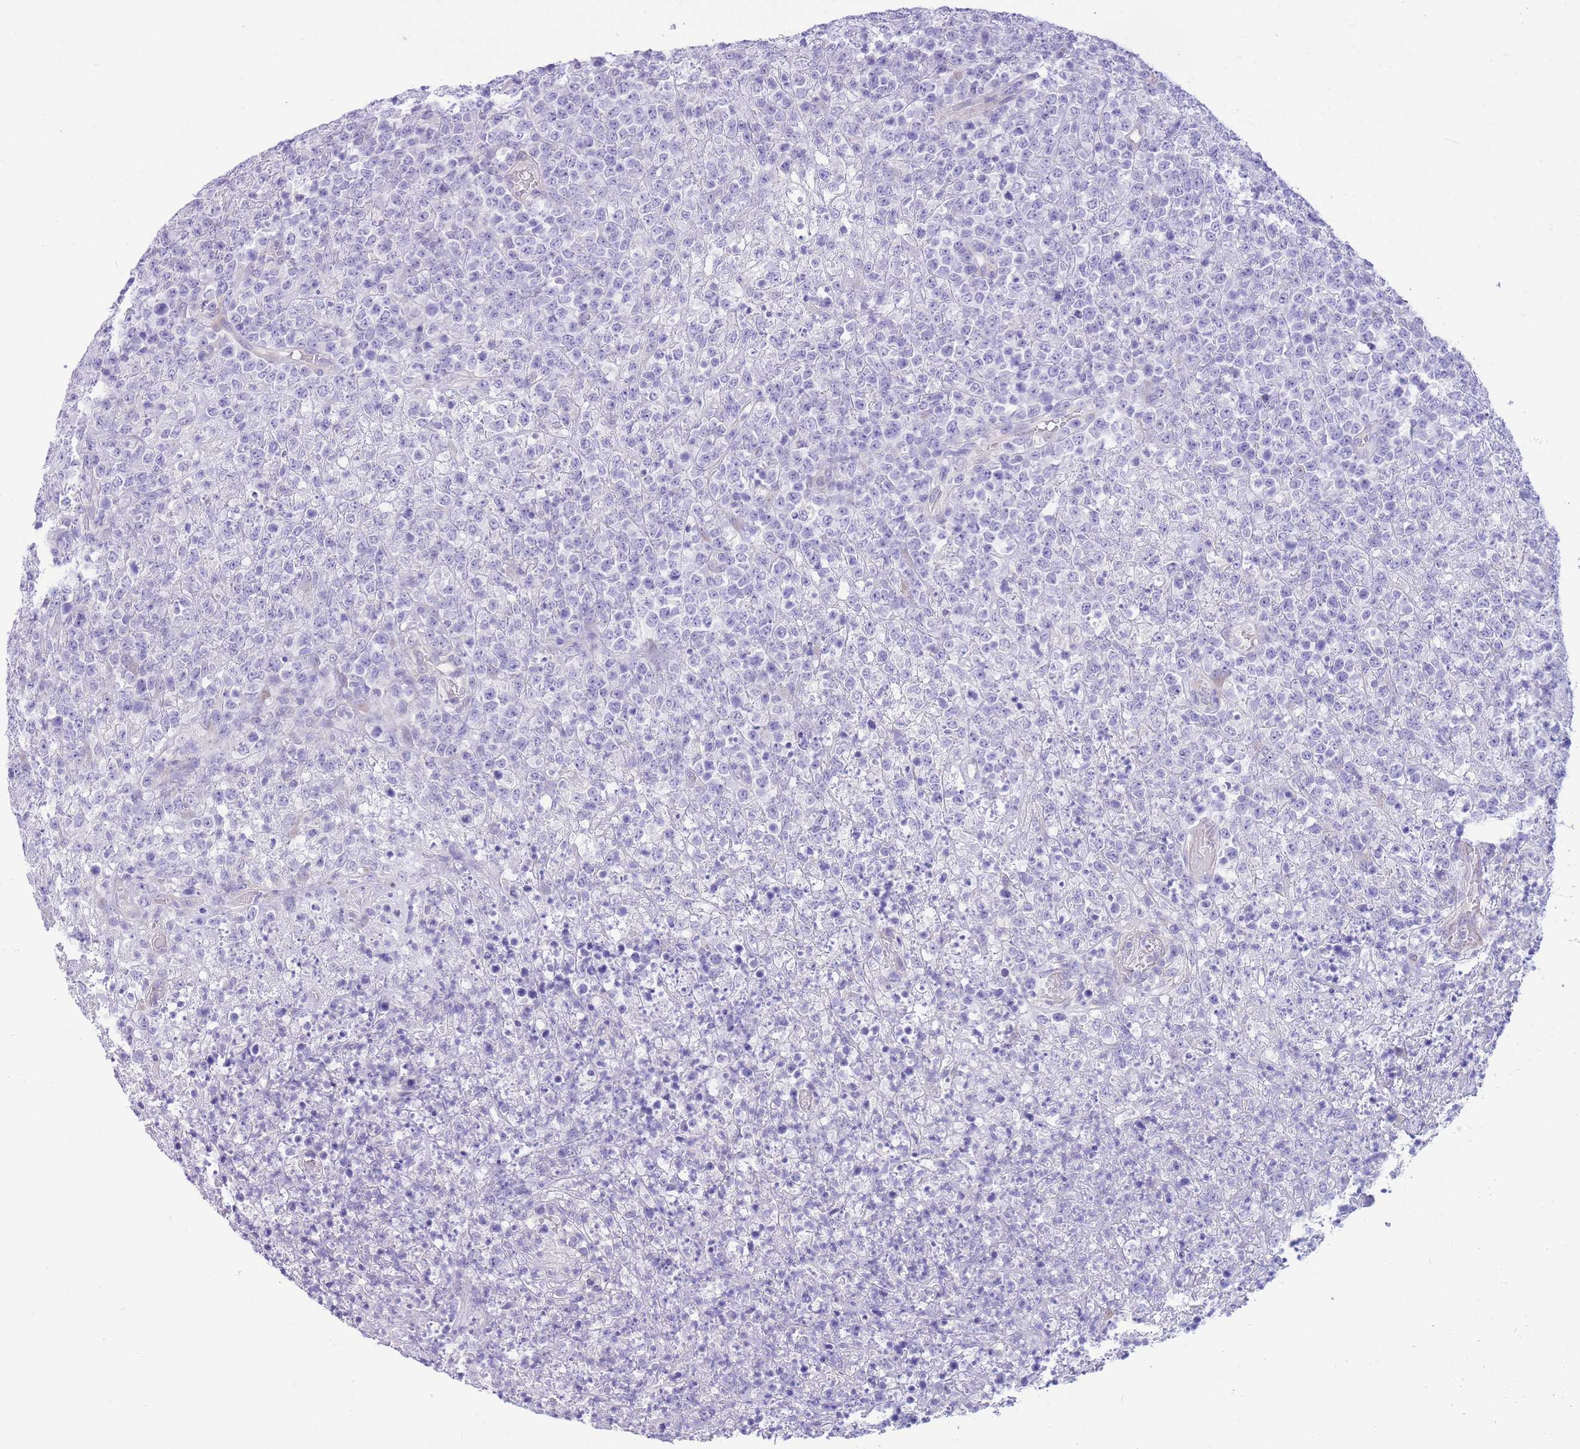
{"staining": {"intensity": "negative", "quantity": "none", "location": "none"}, "tissue": "lymphoma", "cell_type": "Tumor cells", "image_type": "cancer", "snomed": [{"axis": "morphology", "description": "Malignant lymphoma, non-Hodgkin's type, High grade"}, {"axis": "topography", "description": "Colon"}], "caption": "Lymphoma stained for a protein using immunohistochemistry exhibits no positivity tumor cells.", "gene": "ZNF311", "patient": {"sex": "female", "age": 53}}